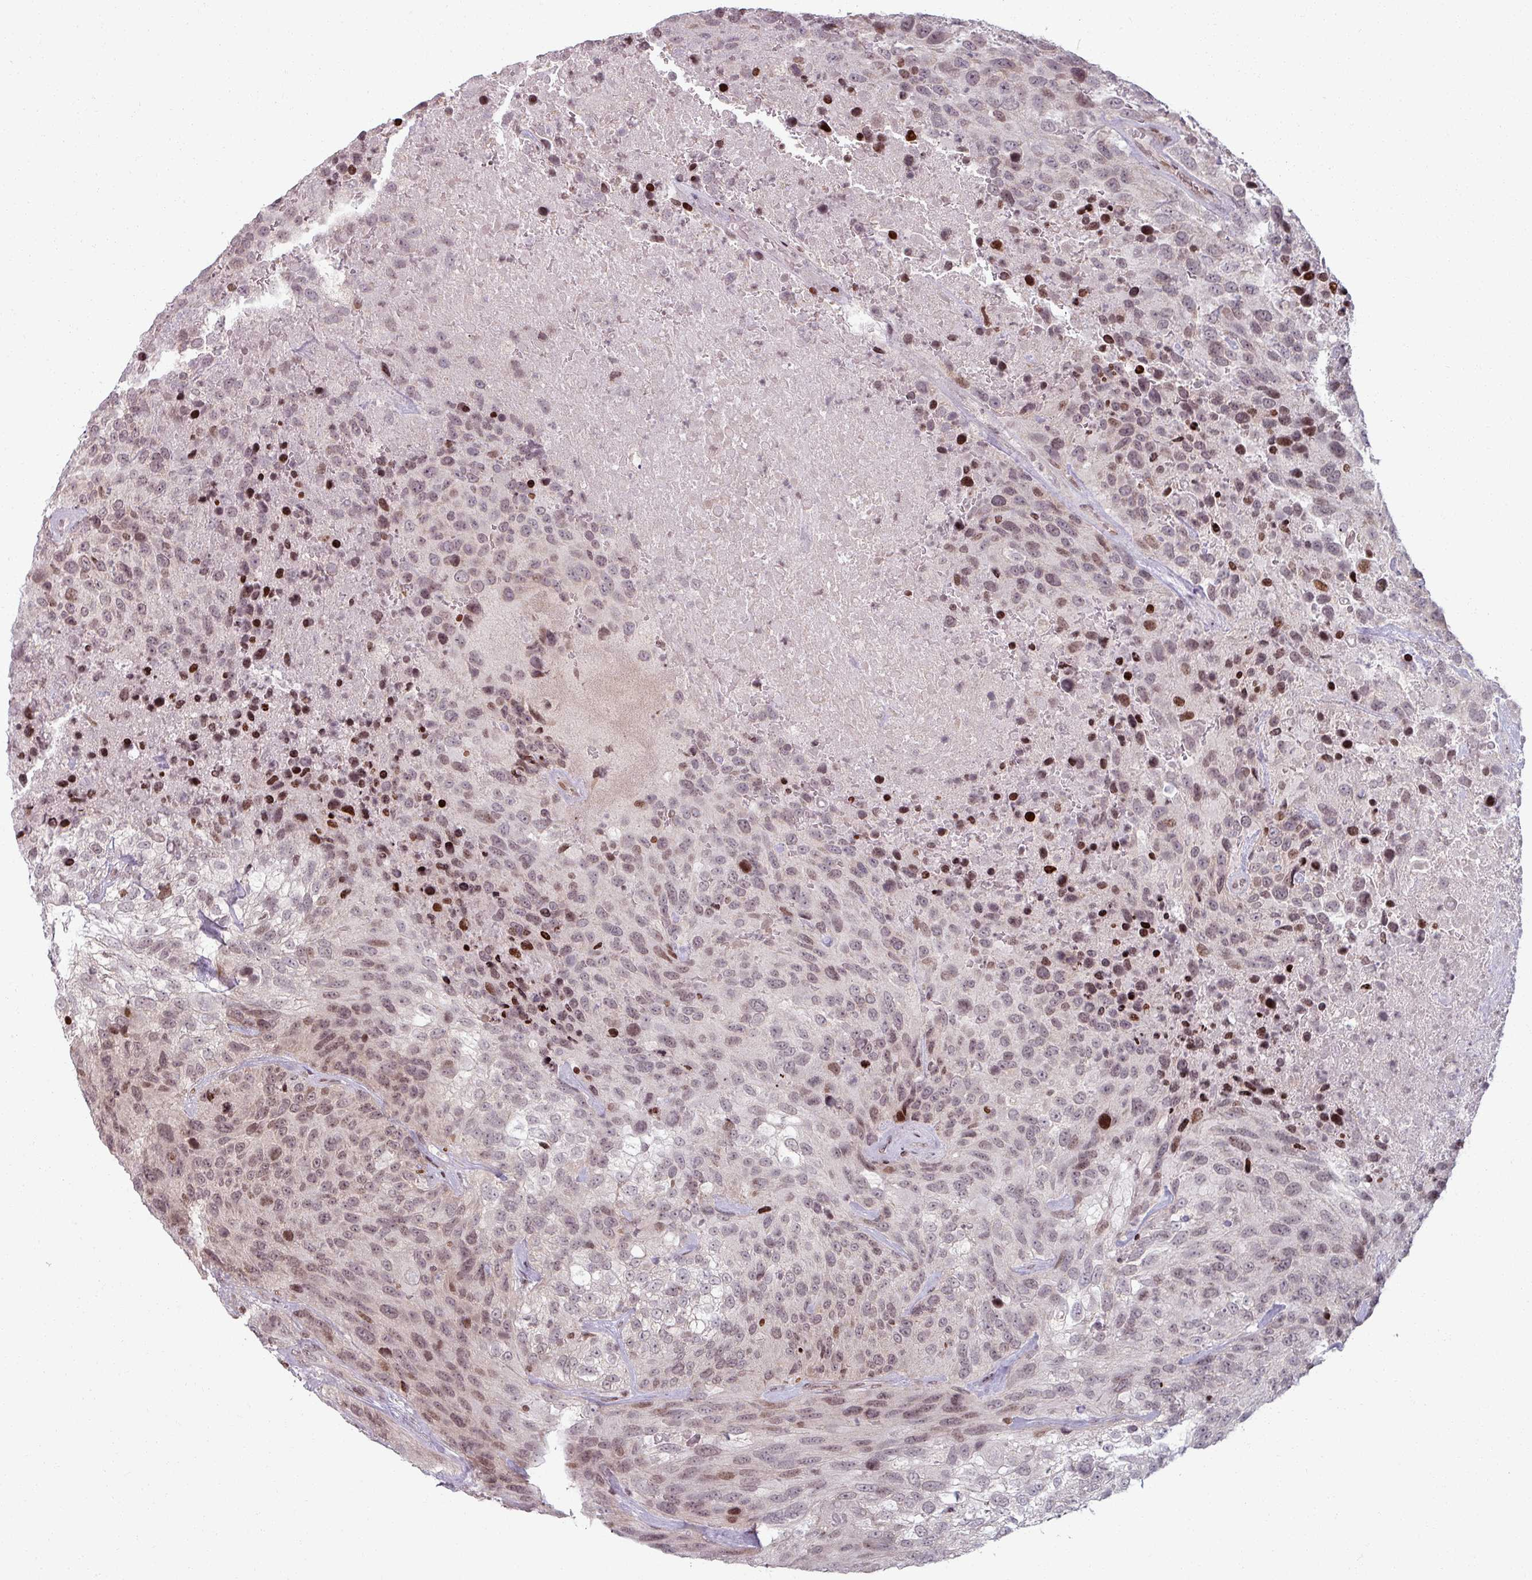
{"staining": {"intensity": "moderate", "quantity": ">75%", "location": "nuclear"}, "tissue": "urothelial cancer", "cell_type": "Tumor cells", "image_type": "cancer", "snomed": [{"axis": "morphology", "description": "Urothelial carcinoma, High grade"}, {"axis": "topography", "description": "Urinary bladder"}], "caption": "The micrograph displays immunohistochemical staining of urothelial cancer. There is moderate nuclear positivity is appreciated in approximately >75% of tumor cells.", "gene": "NCOR1", "patient": {"sex": "female", "age": 70}}